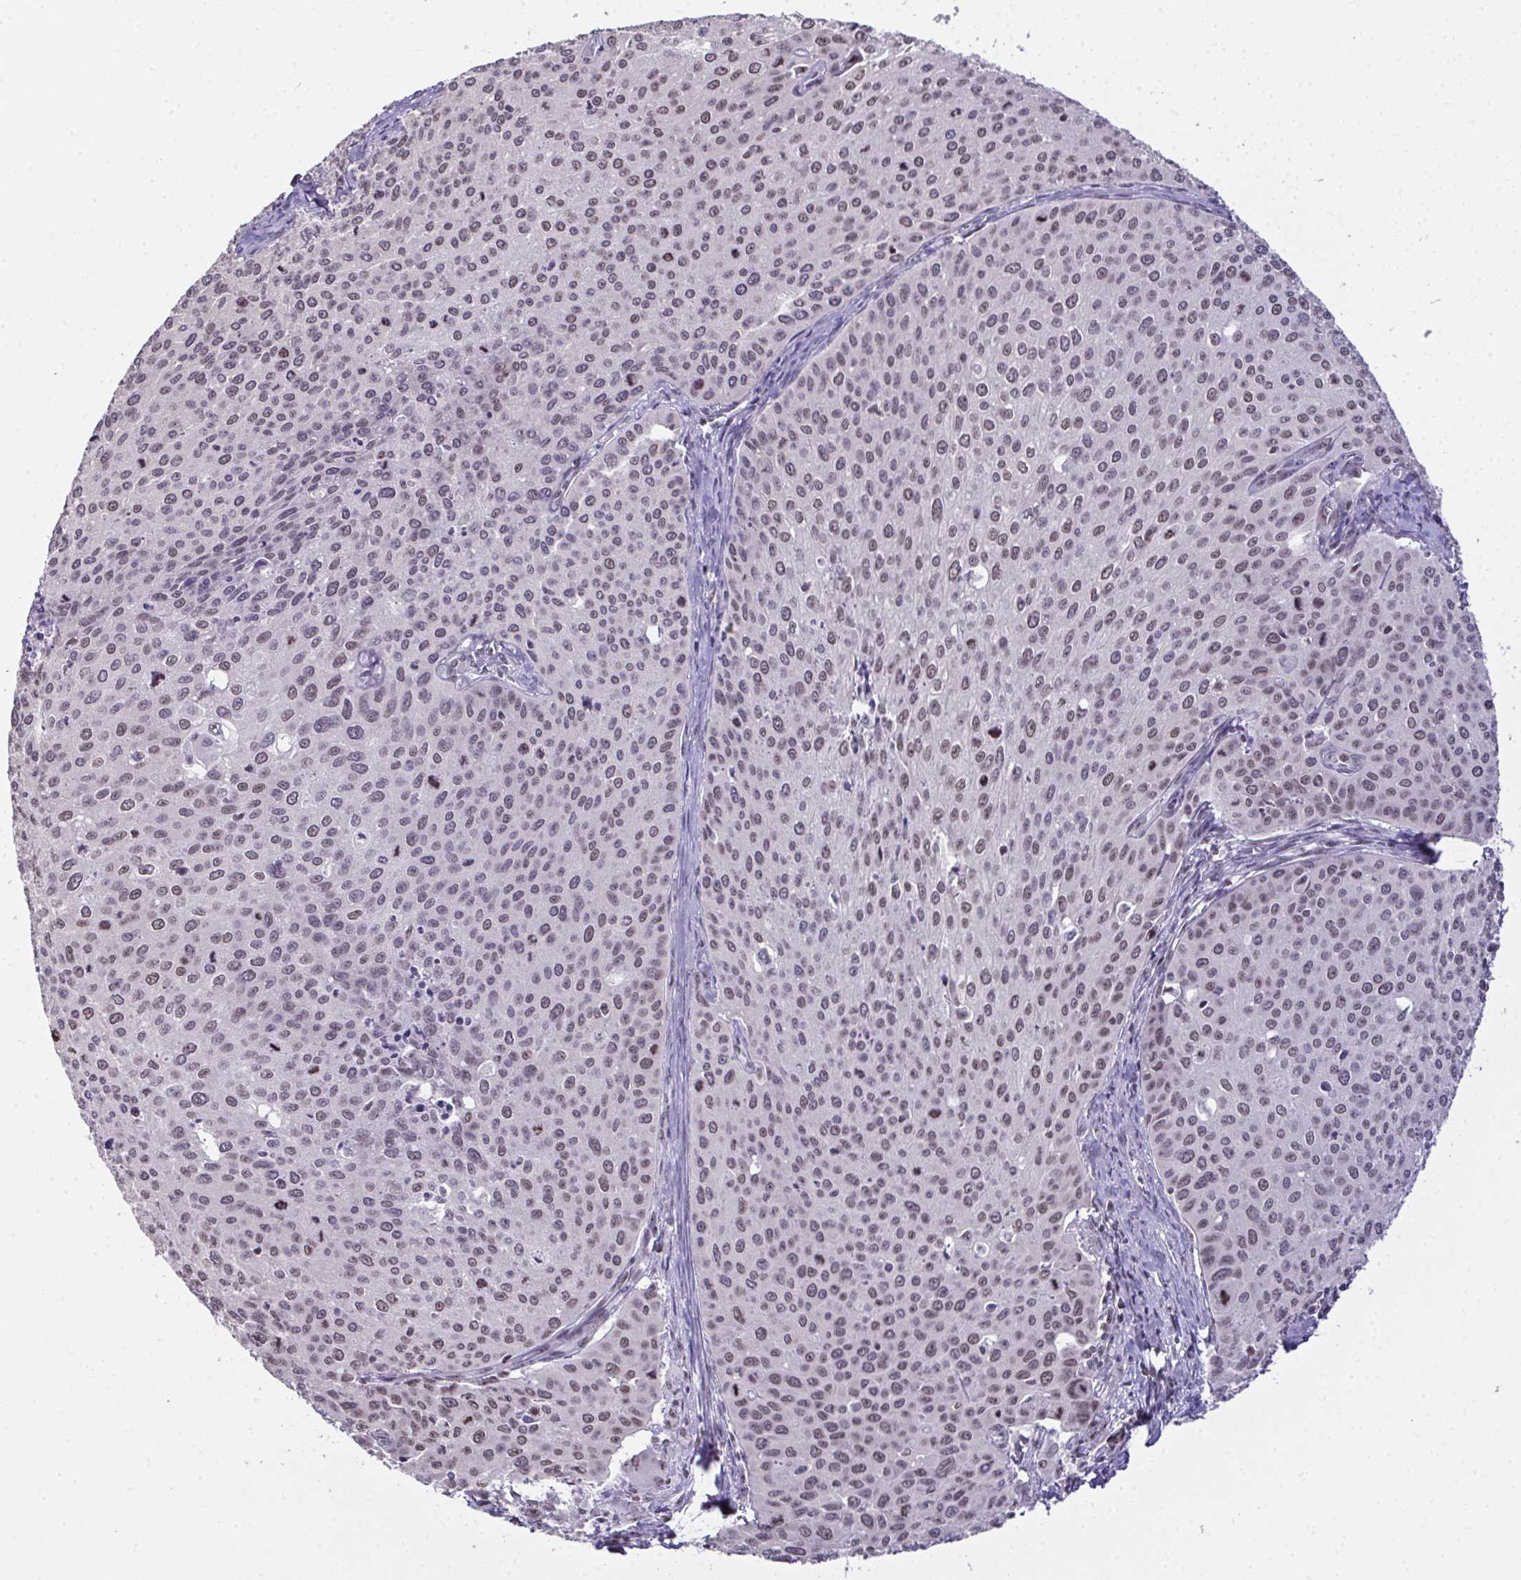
{"staining": {"intensity": "moderate", "quantity": ">75%", "location": "nuclear"}, "tissue": "cervical cancer", "cell_type": "Tumor cells", "image_type": "cancer", "snomed": [{"axis": "morphology", "description": "Squamous cell carcinoma, NOS"}, {"axis": "topography", "description": "Cervix"}], "caption": "Brown immunohistochemical staining in cervical squamous cell carcinoma exhibits moderate nuclear staining in approximately >75% of tumor cells.", "gene": "ZNF800", "patient": {"sex": "female", "age": 38}}